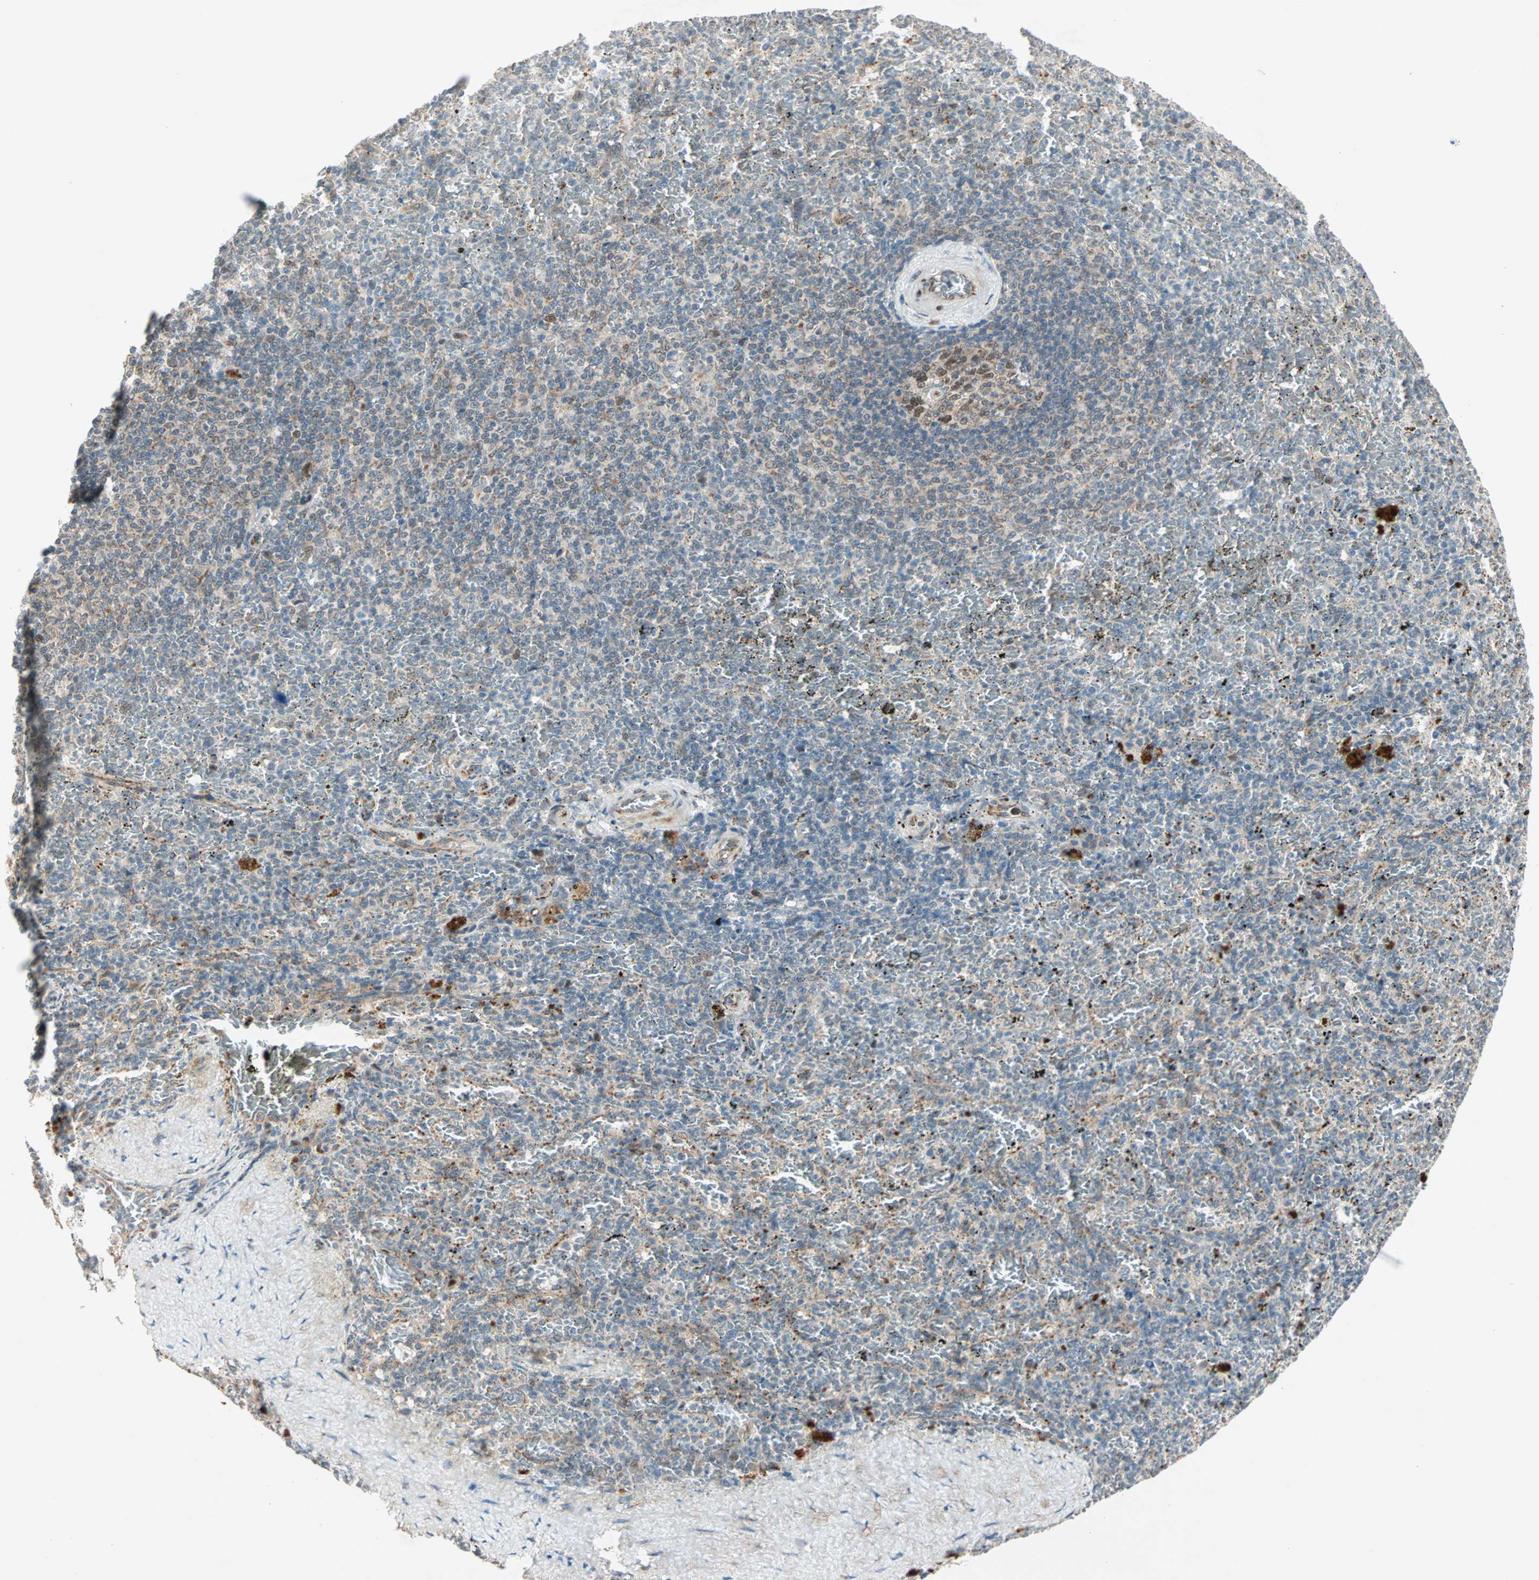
{"staining": {"intensity": "weak", "quantity": ">75%", "location": "cytoplasmic/membranous"}, "tissue": "spleen", "cell_type": "Cells in red pulp", "image_type": "normal", "snomed": [{"axis": "morphology", "description": "Normal tissue, NOS"}, {"axis": "topography", "description": "Spleen"}], "caption": "Immunohistochemistry (IHC) staining of unremarkable spleen, which exhibits low levels of weak cytoplasmic/membranous staining in about >75% of cells in red pulp indicating weak cytoplasmic/membranous protein expression. The staining was performed using DAB (3,3'-diaminobenzidine) (brown) for protein detection and nuclei were counterstained in hematoxylin (blue).", "gene": "ZNF37A", "patient": {"sex": "female", "age": 43}}